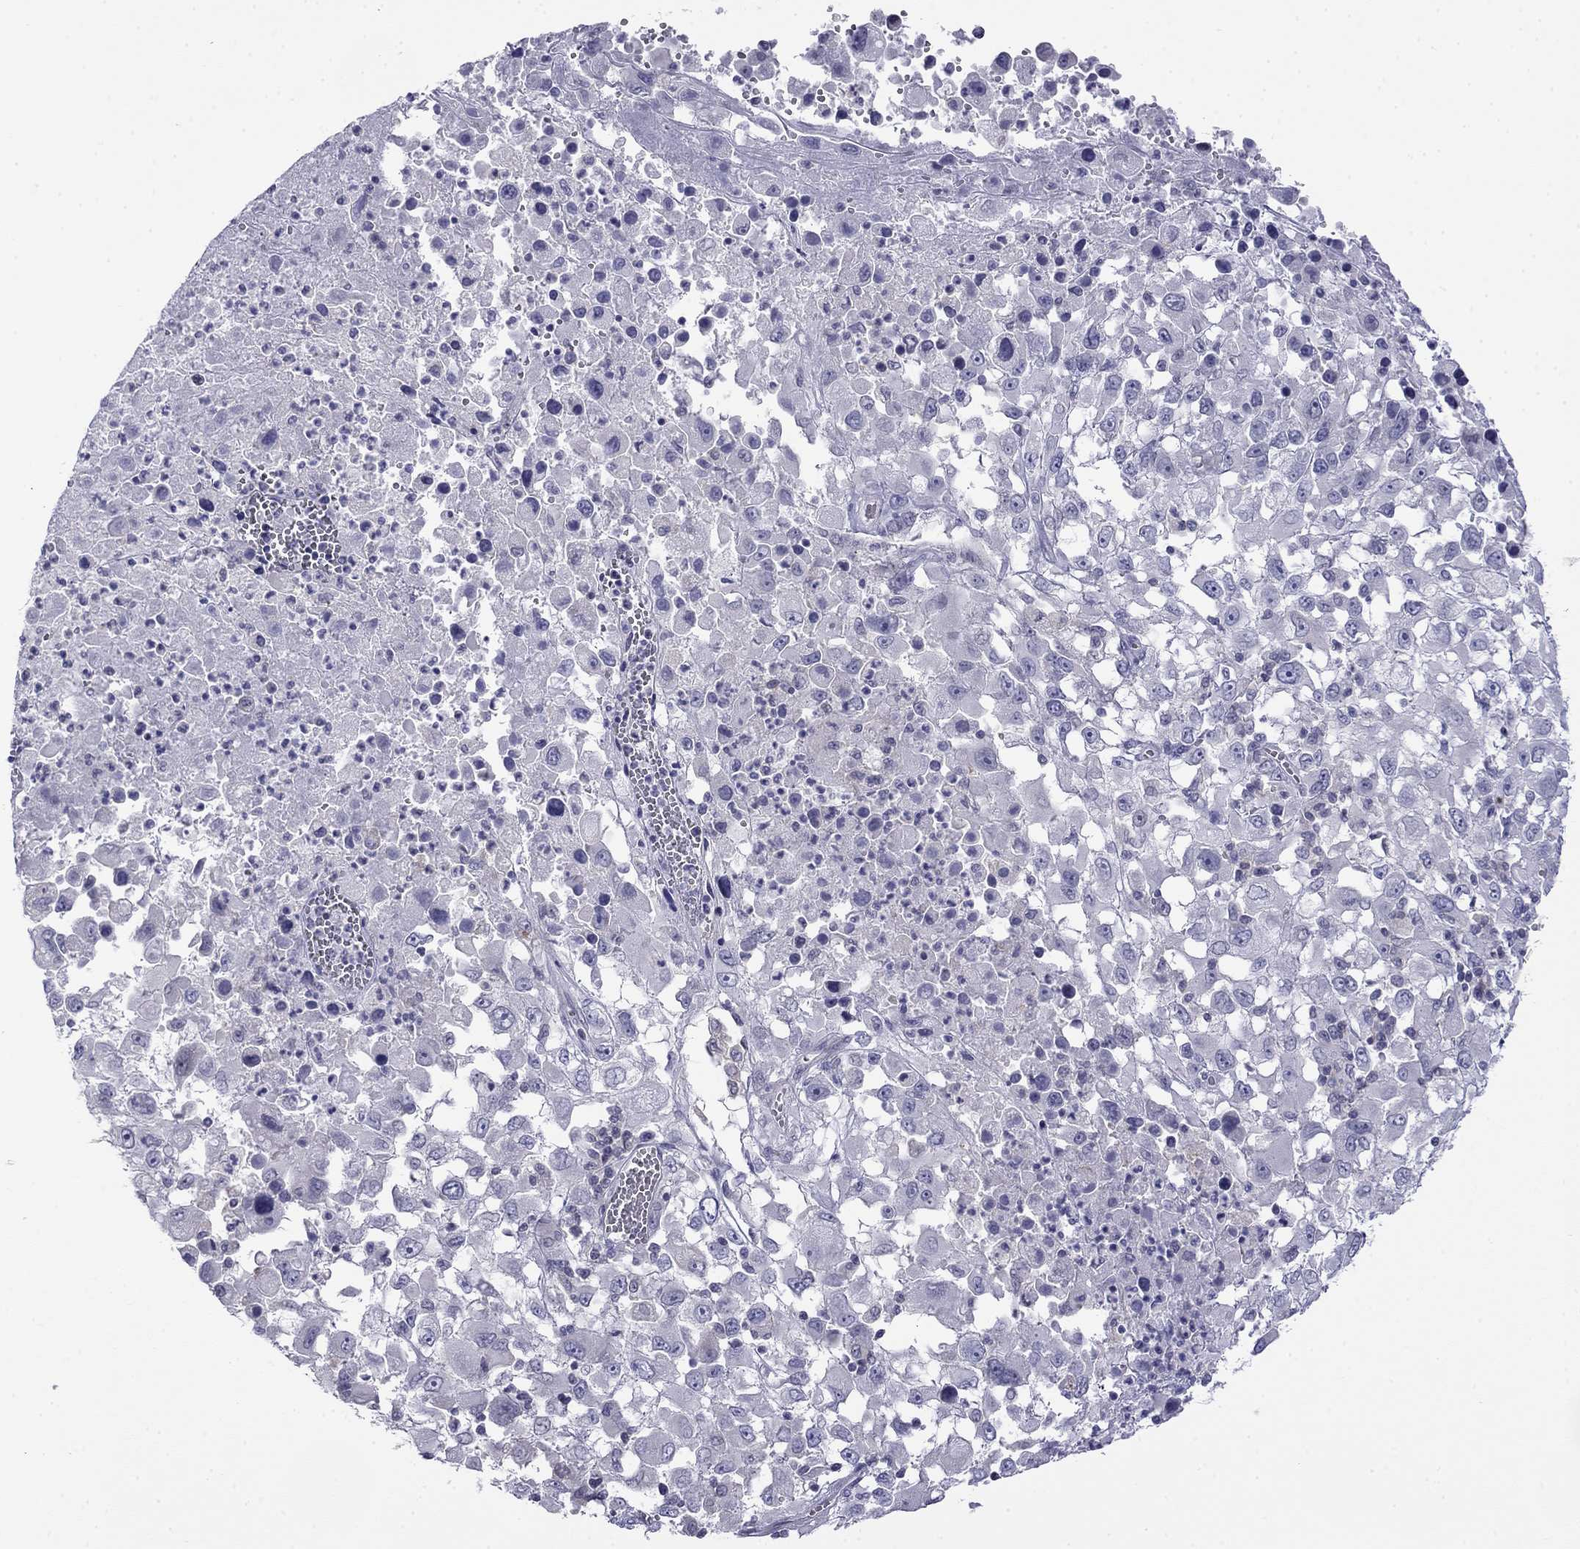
{"staining": {"intensity": "negative", "quantity": "none", "location": "none"}, "tissue": "melanoma", "cell_type": "Tumor cells", "image_type": "cancer", "snomed": [{"axis": "morphology", "description": "Malignant melanoma, Metastatic site"}, {"axis": "topography", "description": "Soft tissue"}], "caption": "Immunohistochemistry (IHC) of human malignant melanoma (metastatic site) shows no expression in tumor cells.", "gene": "PRR18", "patient": {"sex": "male", "age": 50}}